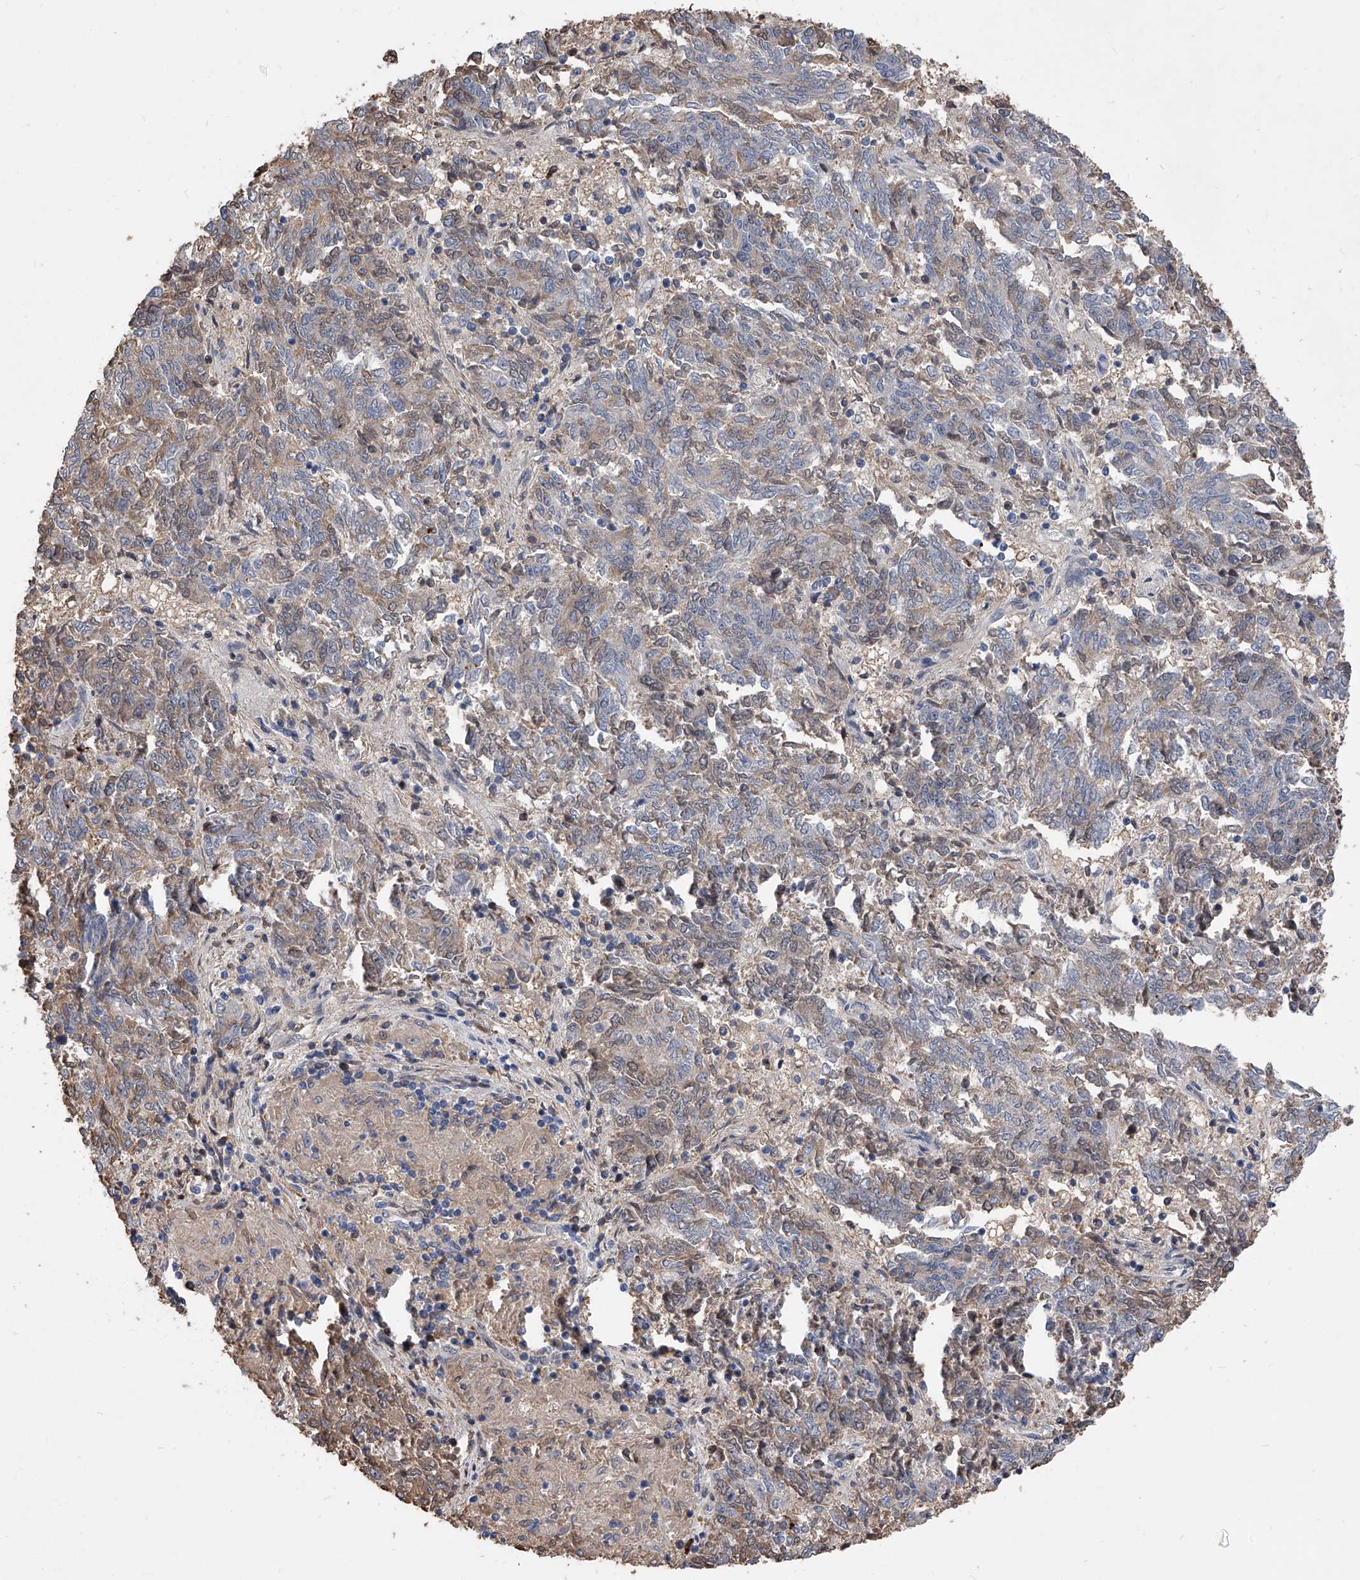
{"staining": {"intensity": "moderate", "quantity": "<25%", "location": "cytoplasmic/membranous"}, "tissue": "endometrial cancer", "cell_type": "Tumor cells", "image_type": "cancer", "snomed": [{"axis": "morphology", "description": "Adenocarcinoma, NOS"}, {"axis": "topography", "description": "Endometrium"}], "caption": "Immunohistochemistry micrograph of human endometrial cancer stained for a protein (brown), which displays low levels of moderate cytoplasmic/membranous positivity in approximately <25% of tumor cells.", "gene": "ZNF25", "patient": {"sex": "female", "age": 80}}